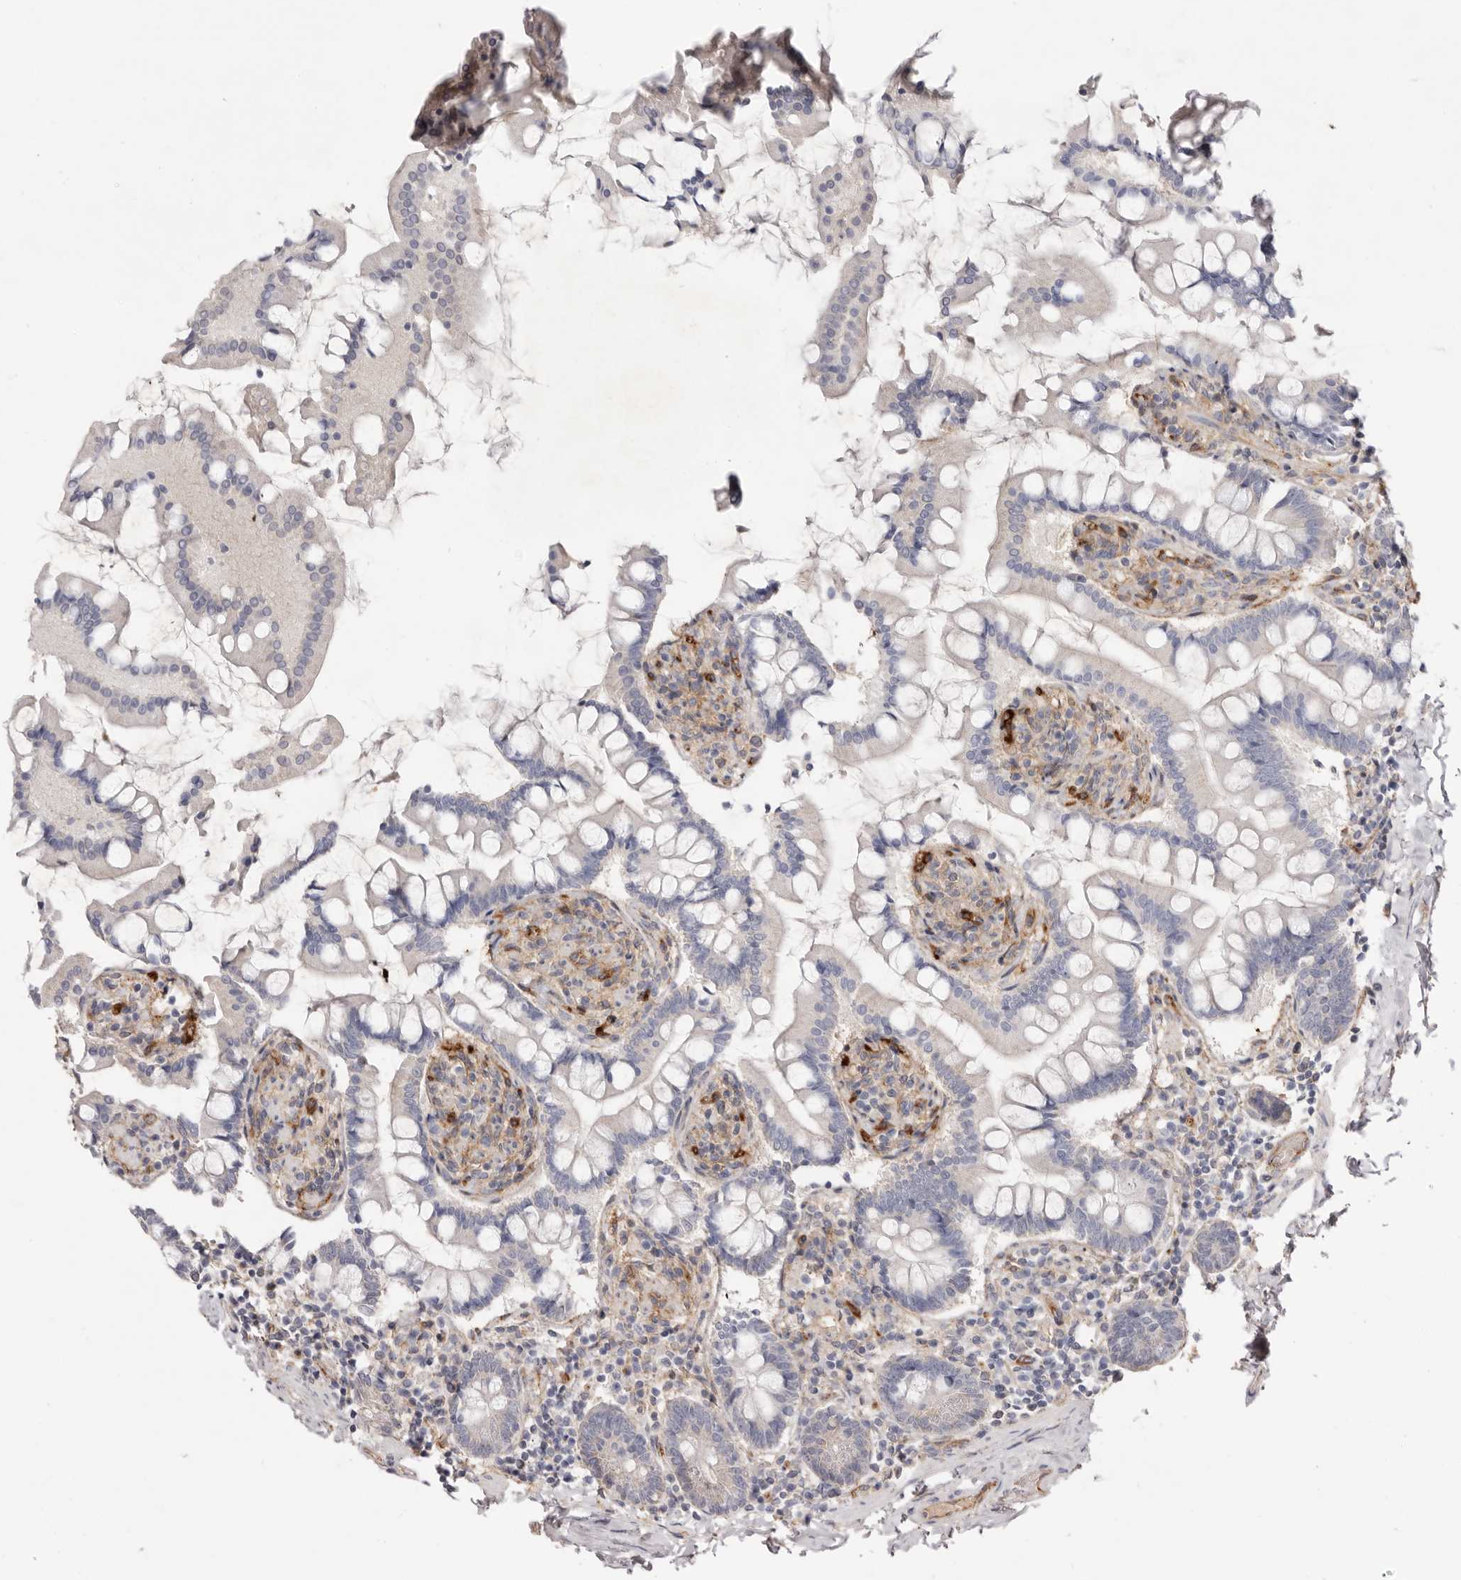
{"staining": {"intensity": "negative", "quantity": "none", "location": "none"}, "tissue": "small intestine", "cell_type": "Glandular cells", "image_type": "normal", "snomed": [{"axis": "morphology", "description": "Normal tissue, NOS"}, {"axis": "topography", "description": "Small intestine"}], "caption": "The immunohistochemistry histopathology image has no significant staining in glandular cells of small intestine.", "gene": "LRRC66", "patient": {"sex": "male", "age": 41}}